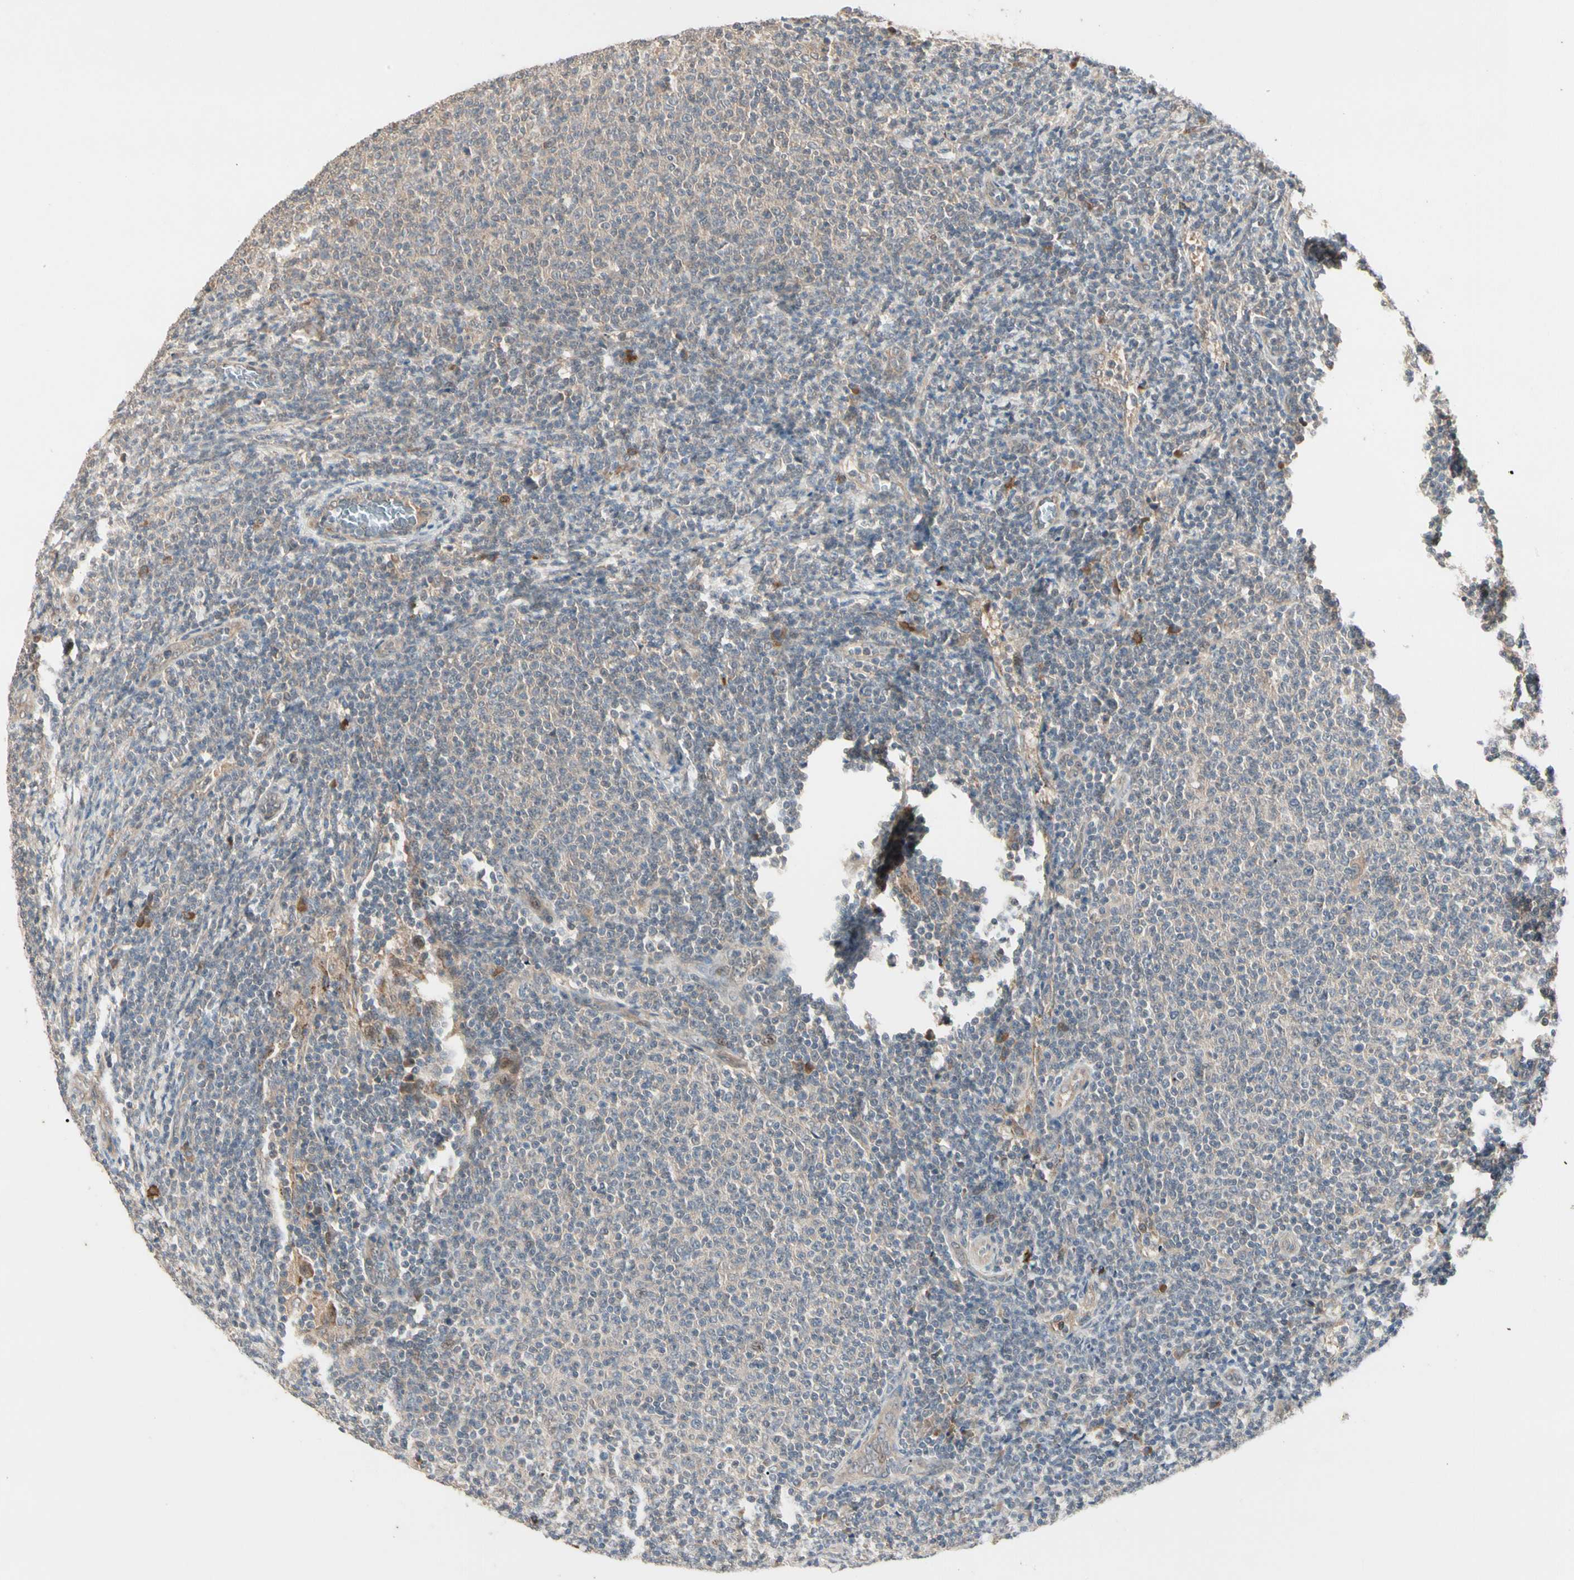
{"staining": {"intensity": "weak", "quantity": ">75%", "location": "cytoplasmic/membranous"}, "tissue": "lymphoma", "cell_type": "Tumor cells", "image_type": "cancer", "snomed": [{"axis": "morphology", "description": "Malignant lymphoma, non-Hodgkin's type, Low grade"}, {"axis": "topography", "description": "Lymph node"}], "caption": "Human malignant lymphoma, non-Hodgkin's type (low-grade) stained with a brown dye displays weak cytoplasmic/membranous positive staining in approximately >75% of tumor cells.", "gene": "ATG4C", "patient": {"sex": "male", "age": 66}}